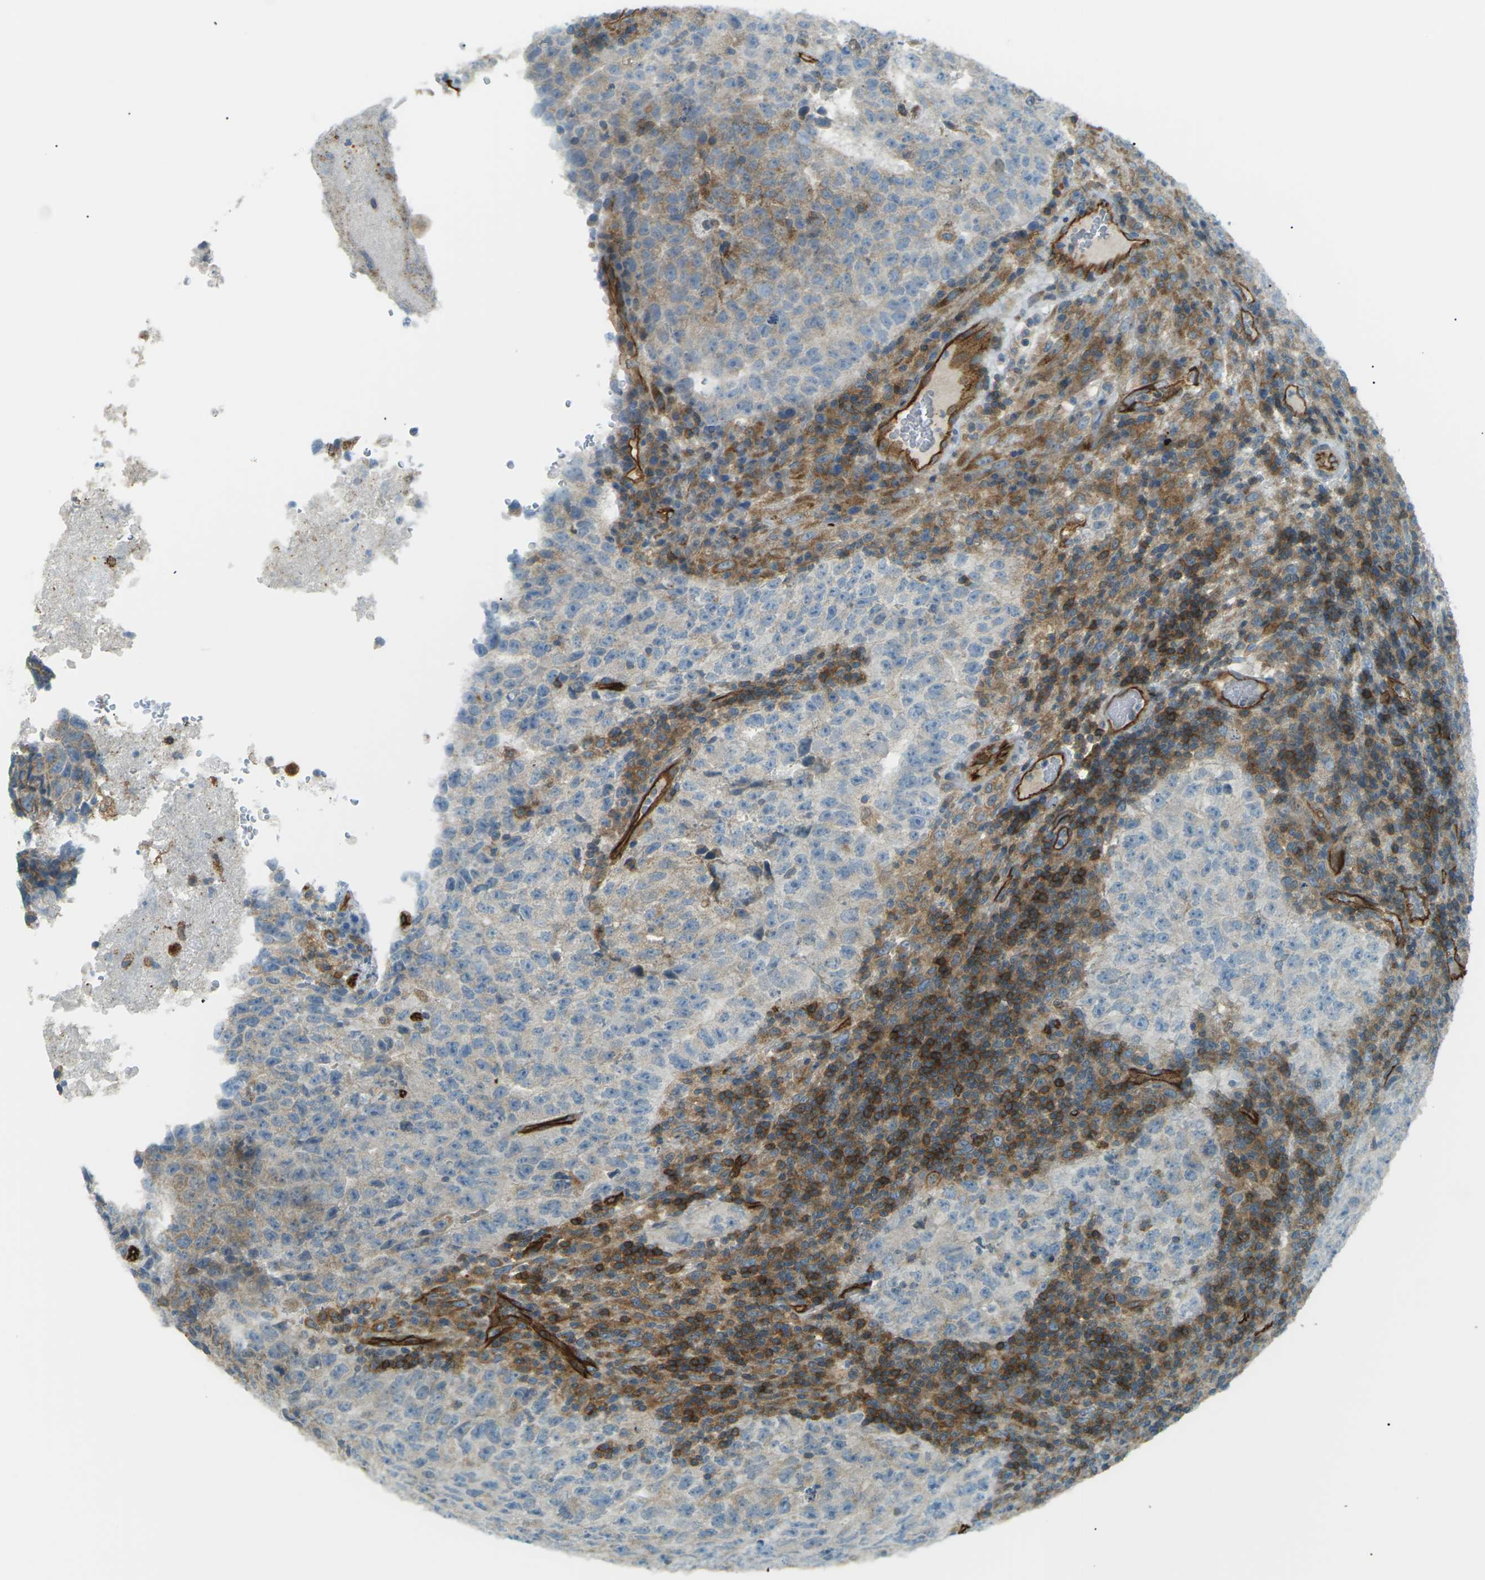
{"staining": {"intensity": "moderate", "quantity": "<25%", "location": "cytoplasmic/membranous"}, "tissue": "testis cancer", "cell_type": "Tumor cells", "image_type": "cancer", "snomed": [{"axis": "morphology", "description": "Necrosis, NOS"}, {"axis": "morphology", "description": "Carcinoma, Embryonal, NOS"}, {"axis": "topography", "description": "Testis"}], "caption": "Testis cancer stained with a brown dye demonstrates moderate cytoplasmic/membranous positive staining in about <25% of tumor cells.", "gene": "S1PR1", "patient": {"sex": "male", "age": 19}}